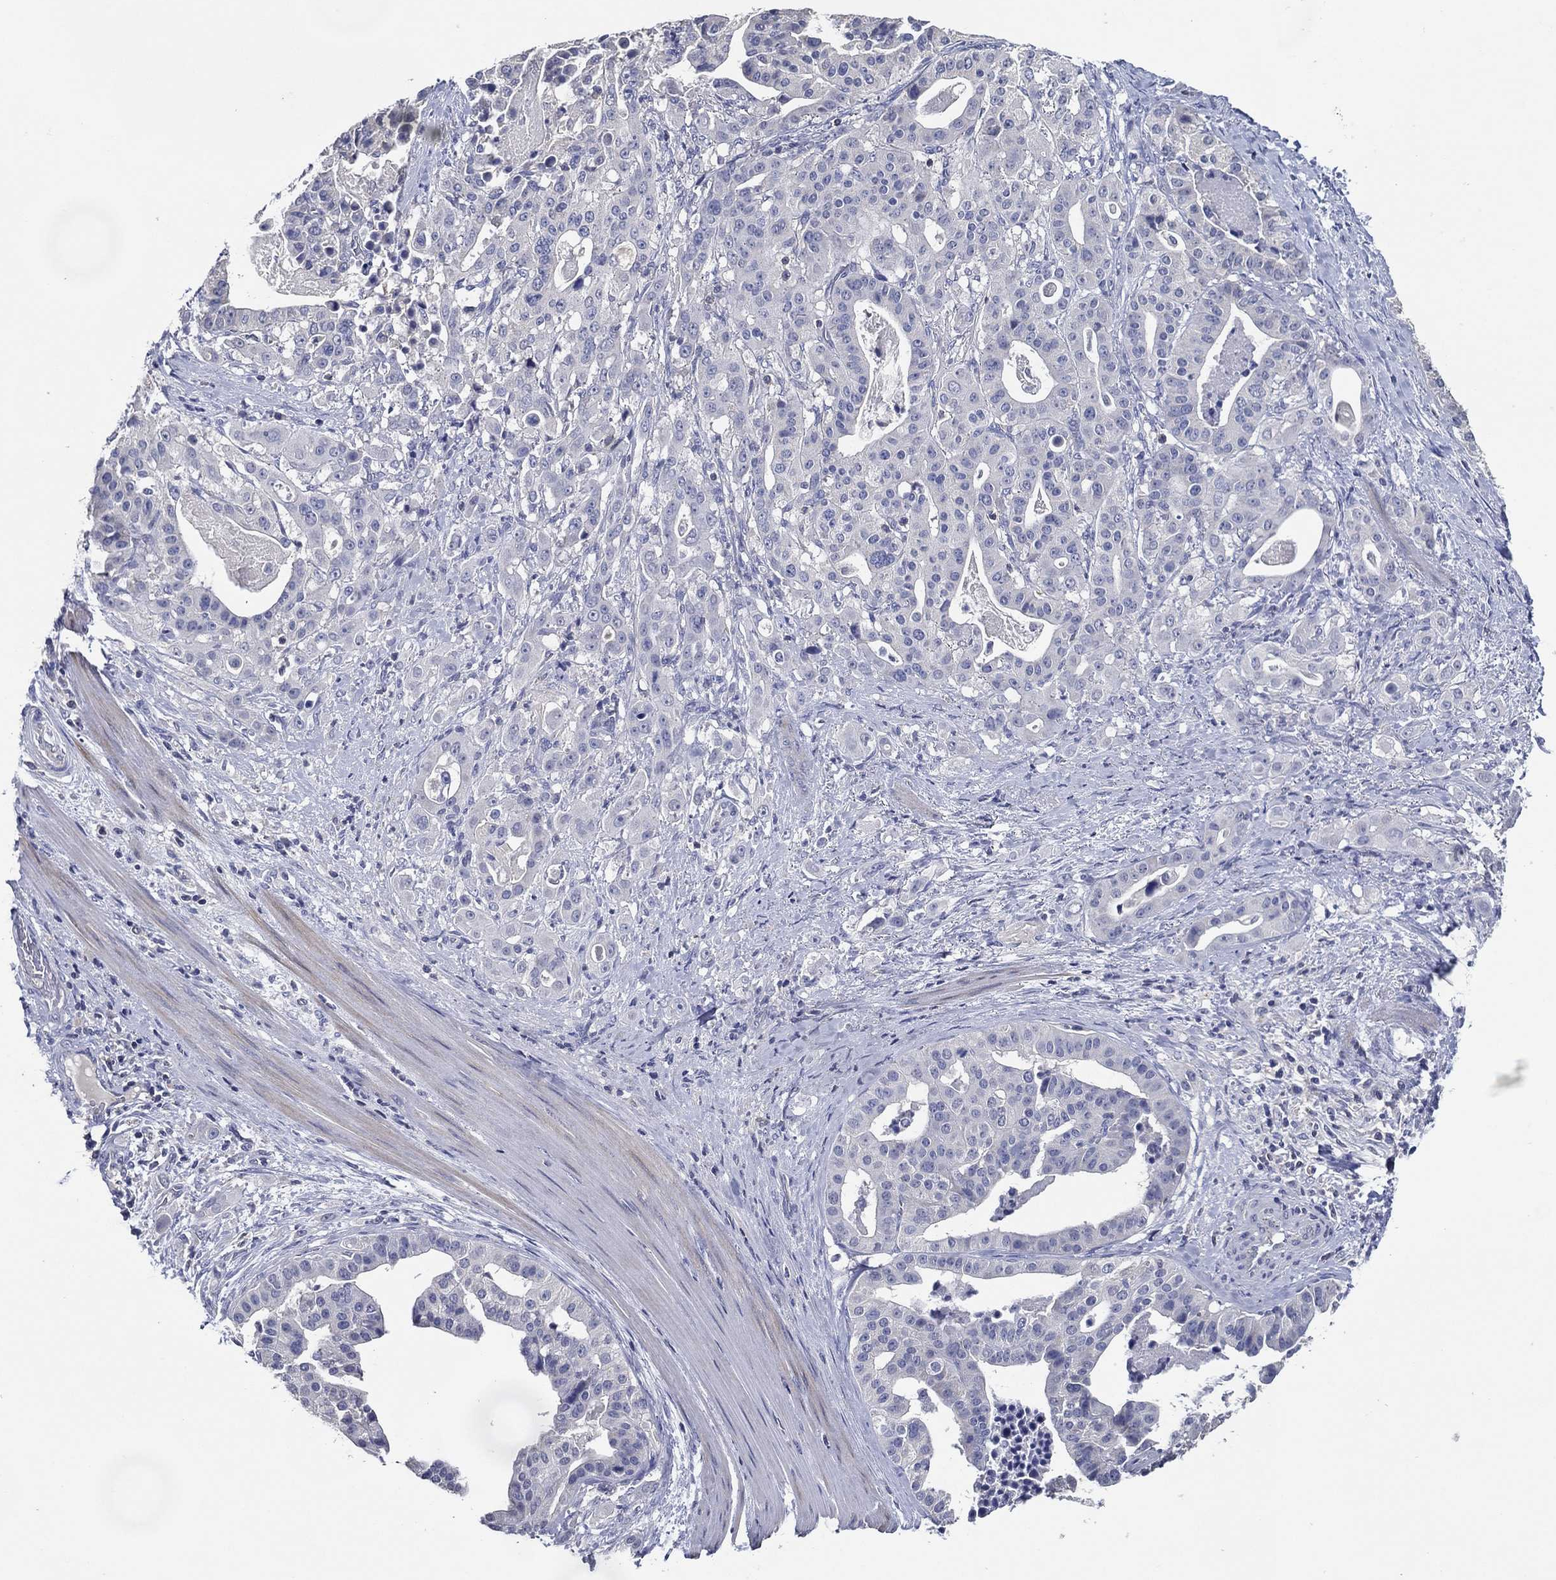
{"staining": {"intensity": "negative", "quantity": "none", "location": "none"}, "tissue": "stomach cancer", "cell_type": "Tumor cells", "image_type": "cancer", "snomed": [{"axis": "morphology", "description": "Adenocarcinoma, NOS"}, {"axis": "topography", "description": "Stomach"}], "caption": "DAB (3,3'-diaminobenzidine) immunohistochemical staining of stomach cancer demonstrates no significant staining in tumor cells.", "gene": "TFAP2A", "patient": {"sex": "male", "age": 48}}